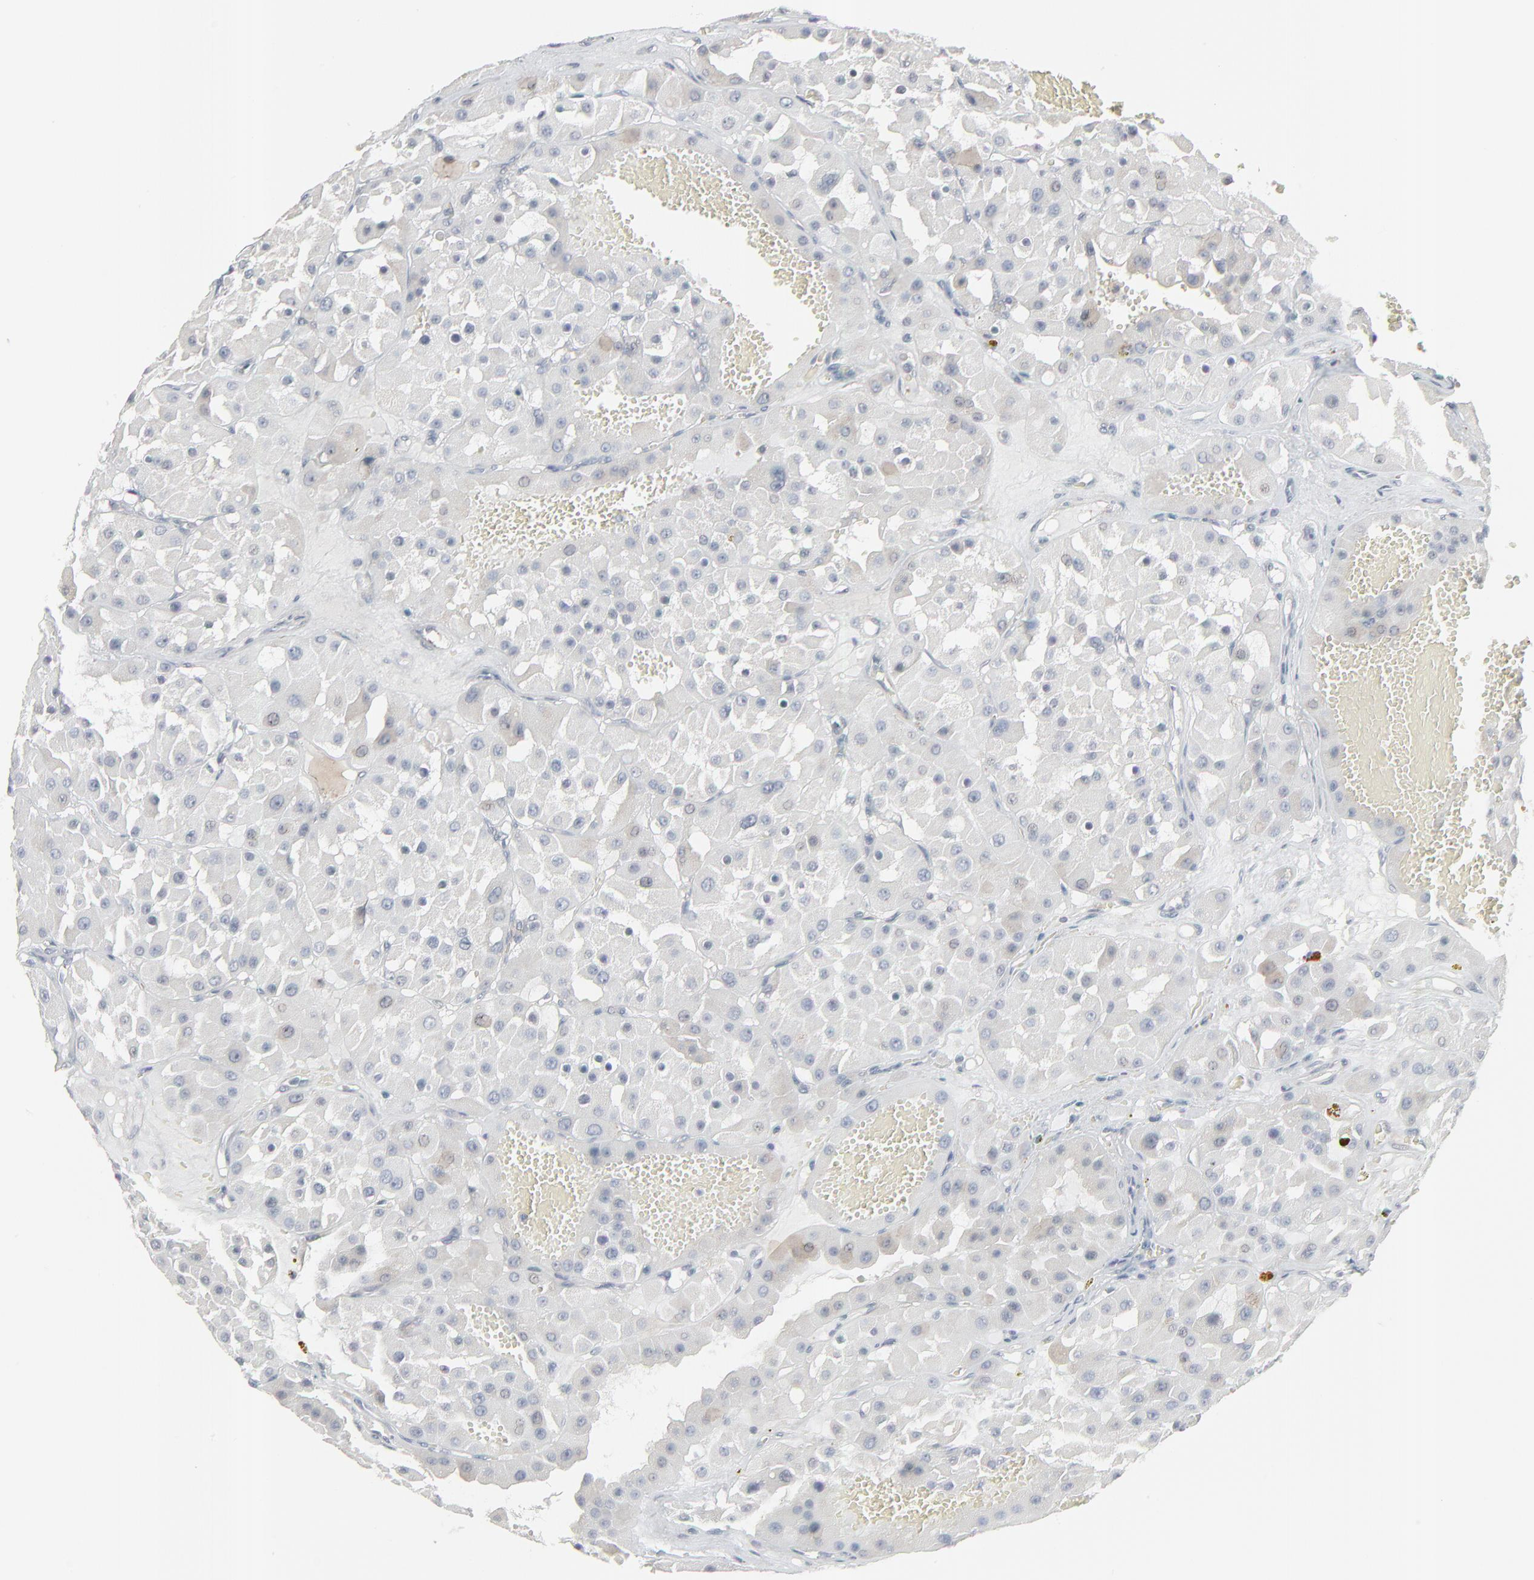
{"staining": {"intensity": "negative", "quantity": "none", "location": "none"}, "tissue": "renal cancer", "cell_type": "Tumor cells", "image_type": "cancer", "snomed": [{"axis": "morphology", "description": "Adenocarcinoma, uncertain malignant potential"}, {"axis": "topography", "description": "Kidney"}], "caption": "A histopathology image of adenocarcinoma,  uncertain malignant potential (renal) stained for a protein displays no brown staining in tumor cells.", "gene": "NEUROD1", "patient": {"sex": "male", "age": 63}}